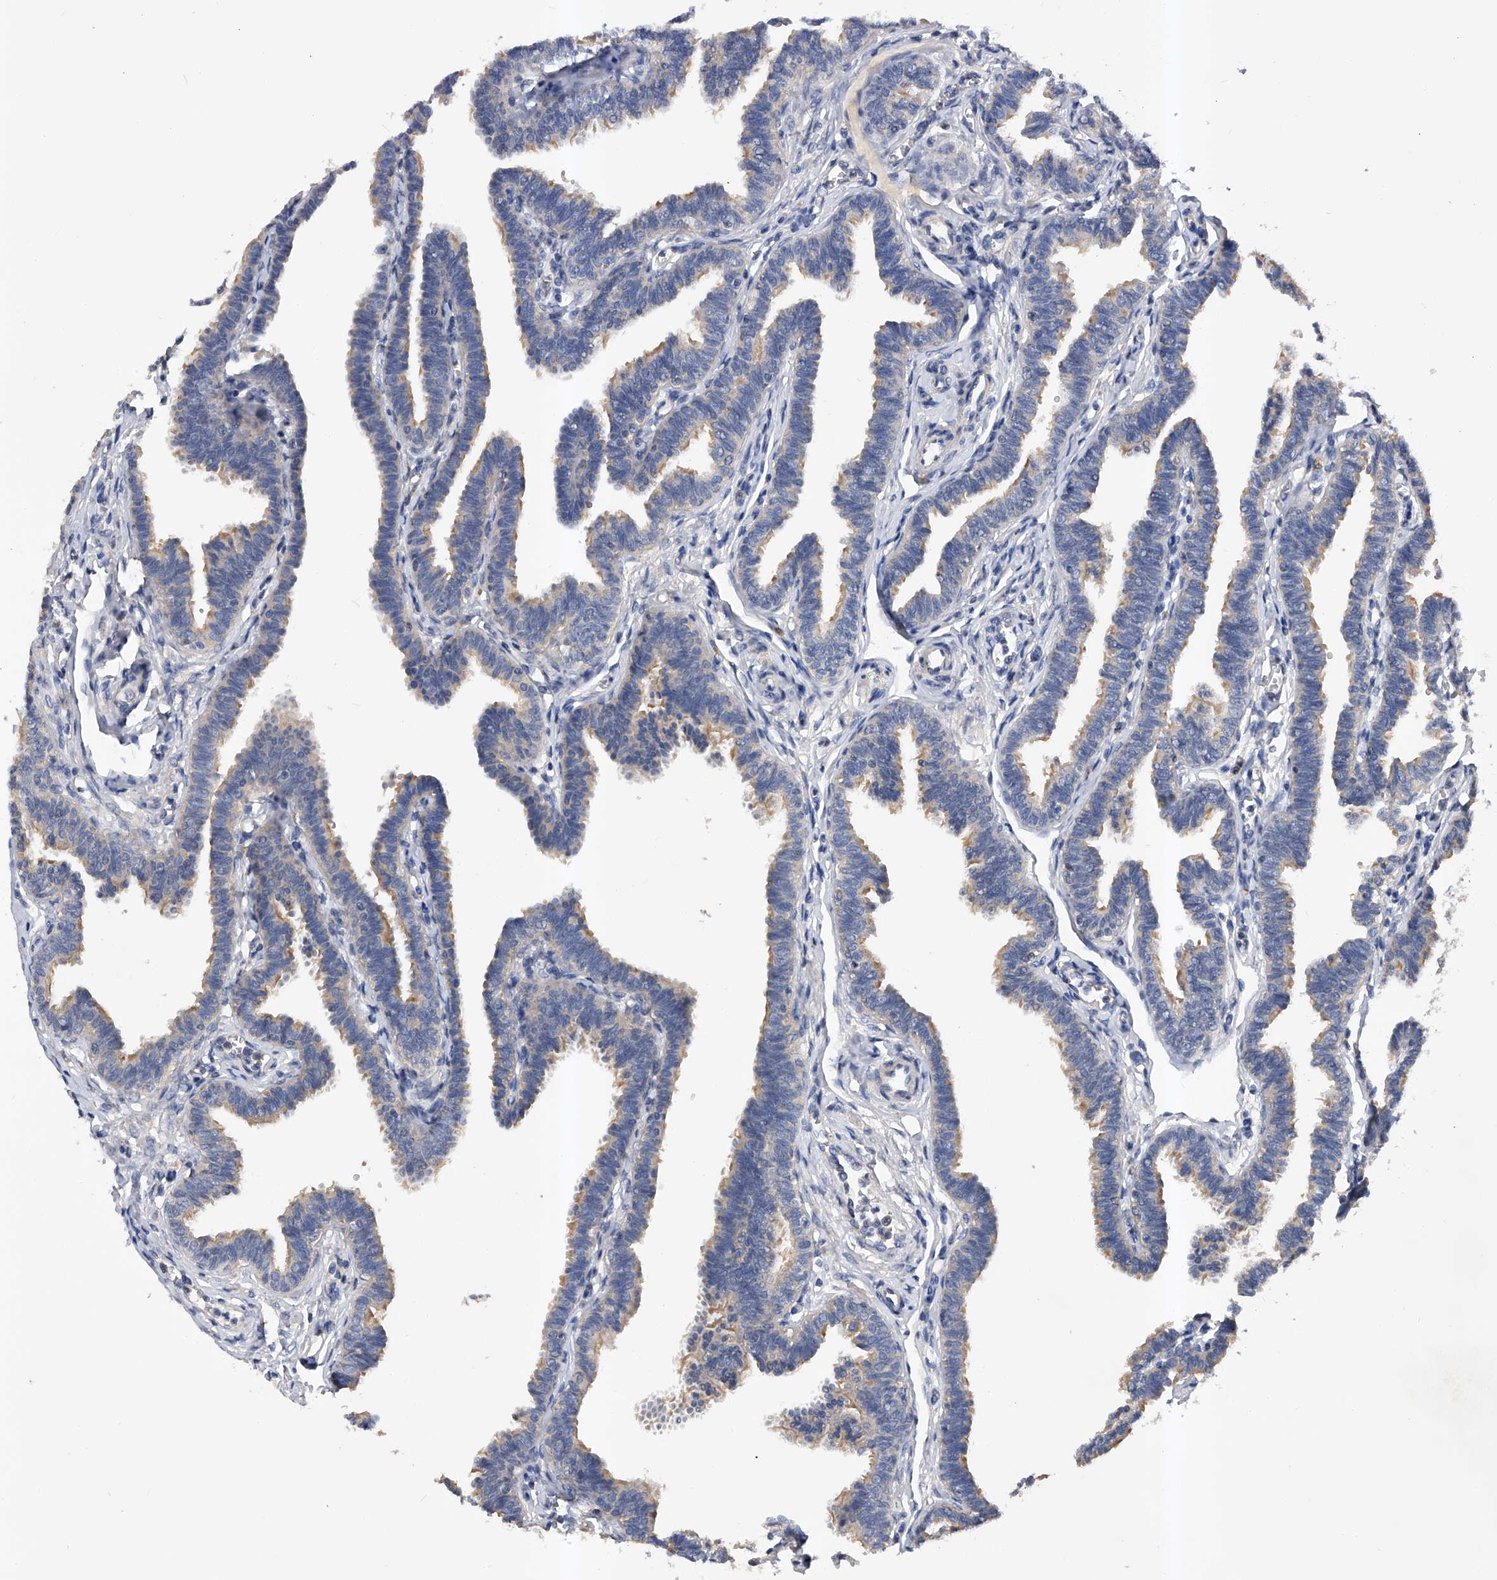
{"staining": {"intensity": "weak", "quantity": "25%-75%", "location": "cytoplasmic/membranous"}, "tissue": "fallopian tube", "cell_type": "Glandular cells", "image_type": "normal", "snomed": [{"axis": "morphology", "description": "Normal tissue, NOS"}, {"axis": "topography", "description": "Fallopian tube"}, {"axis": "topography", "description": "Ovary"}], "caption": "Human fallopian tube stained with a brown dye reveals weak cytoplasmic/membranous positive staining in approximately 25%-75% of glandular cells.", "gene": "ARL4C", "patient": {"sex": "female", "age": 23}}